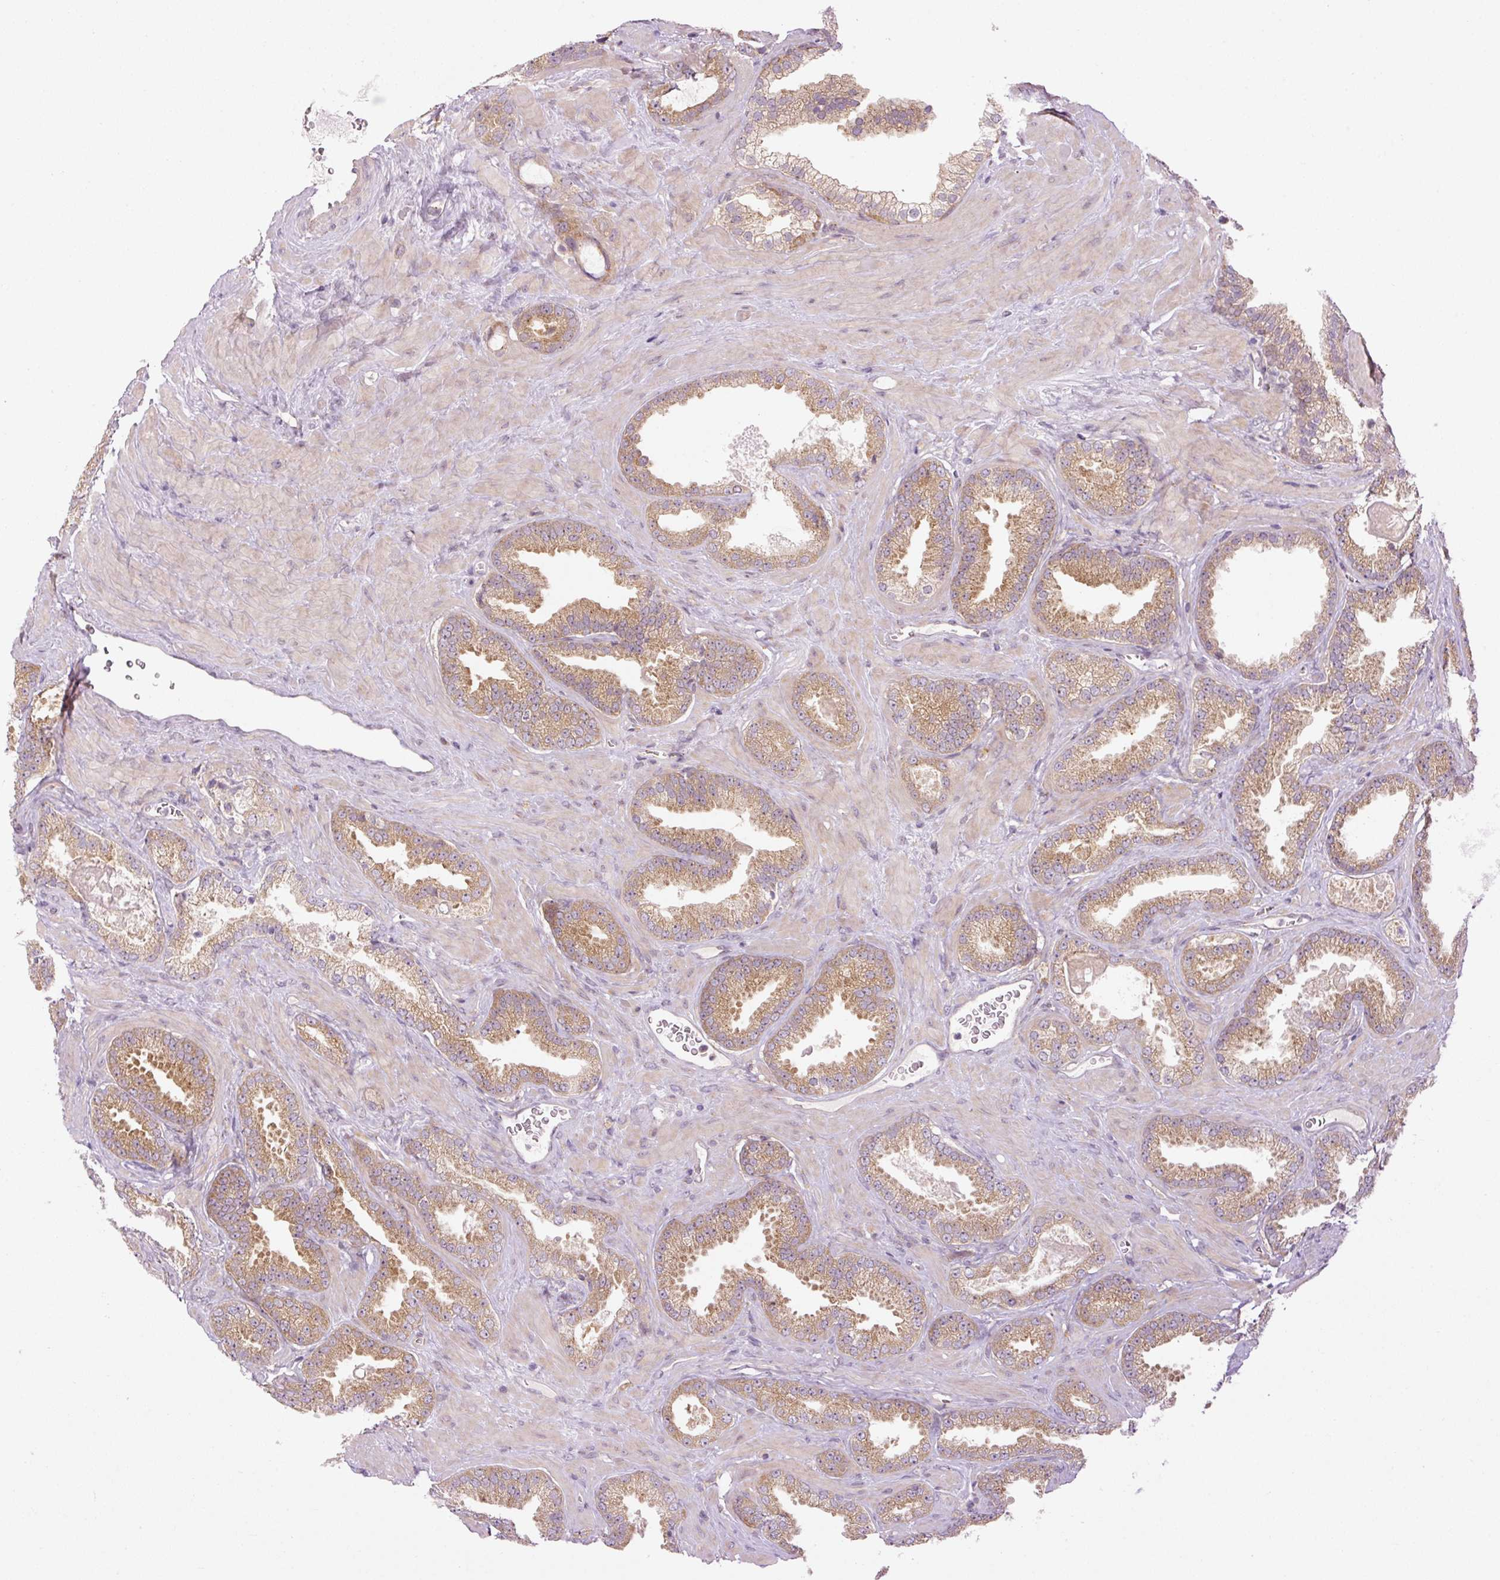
{"staining": {"intensity": "moderate", "quantity": ">75%", "location": "cytoplasmic/membranous"}, "tissue": "prostate cancer", "cell_type": "Tumor cells", "image_type": "cancer", "snomed": [{"axis": "morphology", "description": "Adenocarcinoma, Low grade"}, {"axis": "topography", "description": "Prostate"}], "caption": "Immunohistochemical staining of adenocarcinoma (low-grade) (prostate) exhibits medium levels of moderate cytoplasmic/membranous protein expression in approximately >75% of tumor cells. (DAB (3,3'-diaminobenzidine) = brown stain, brightfield microscopy at high magnification).", "gene": "MZT2B", "patient": {"sex": "male", "age": 62}}